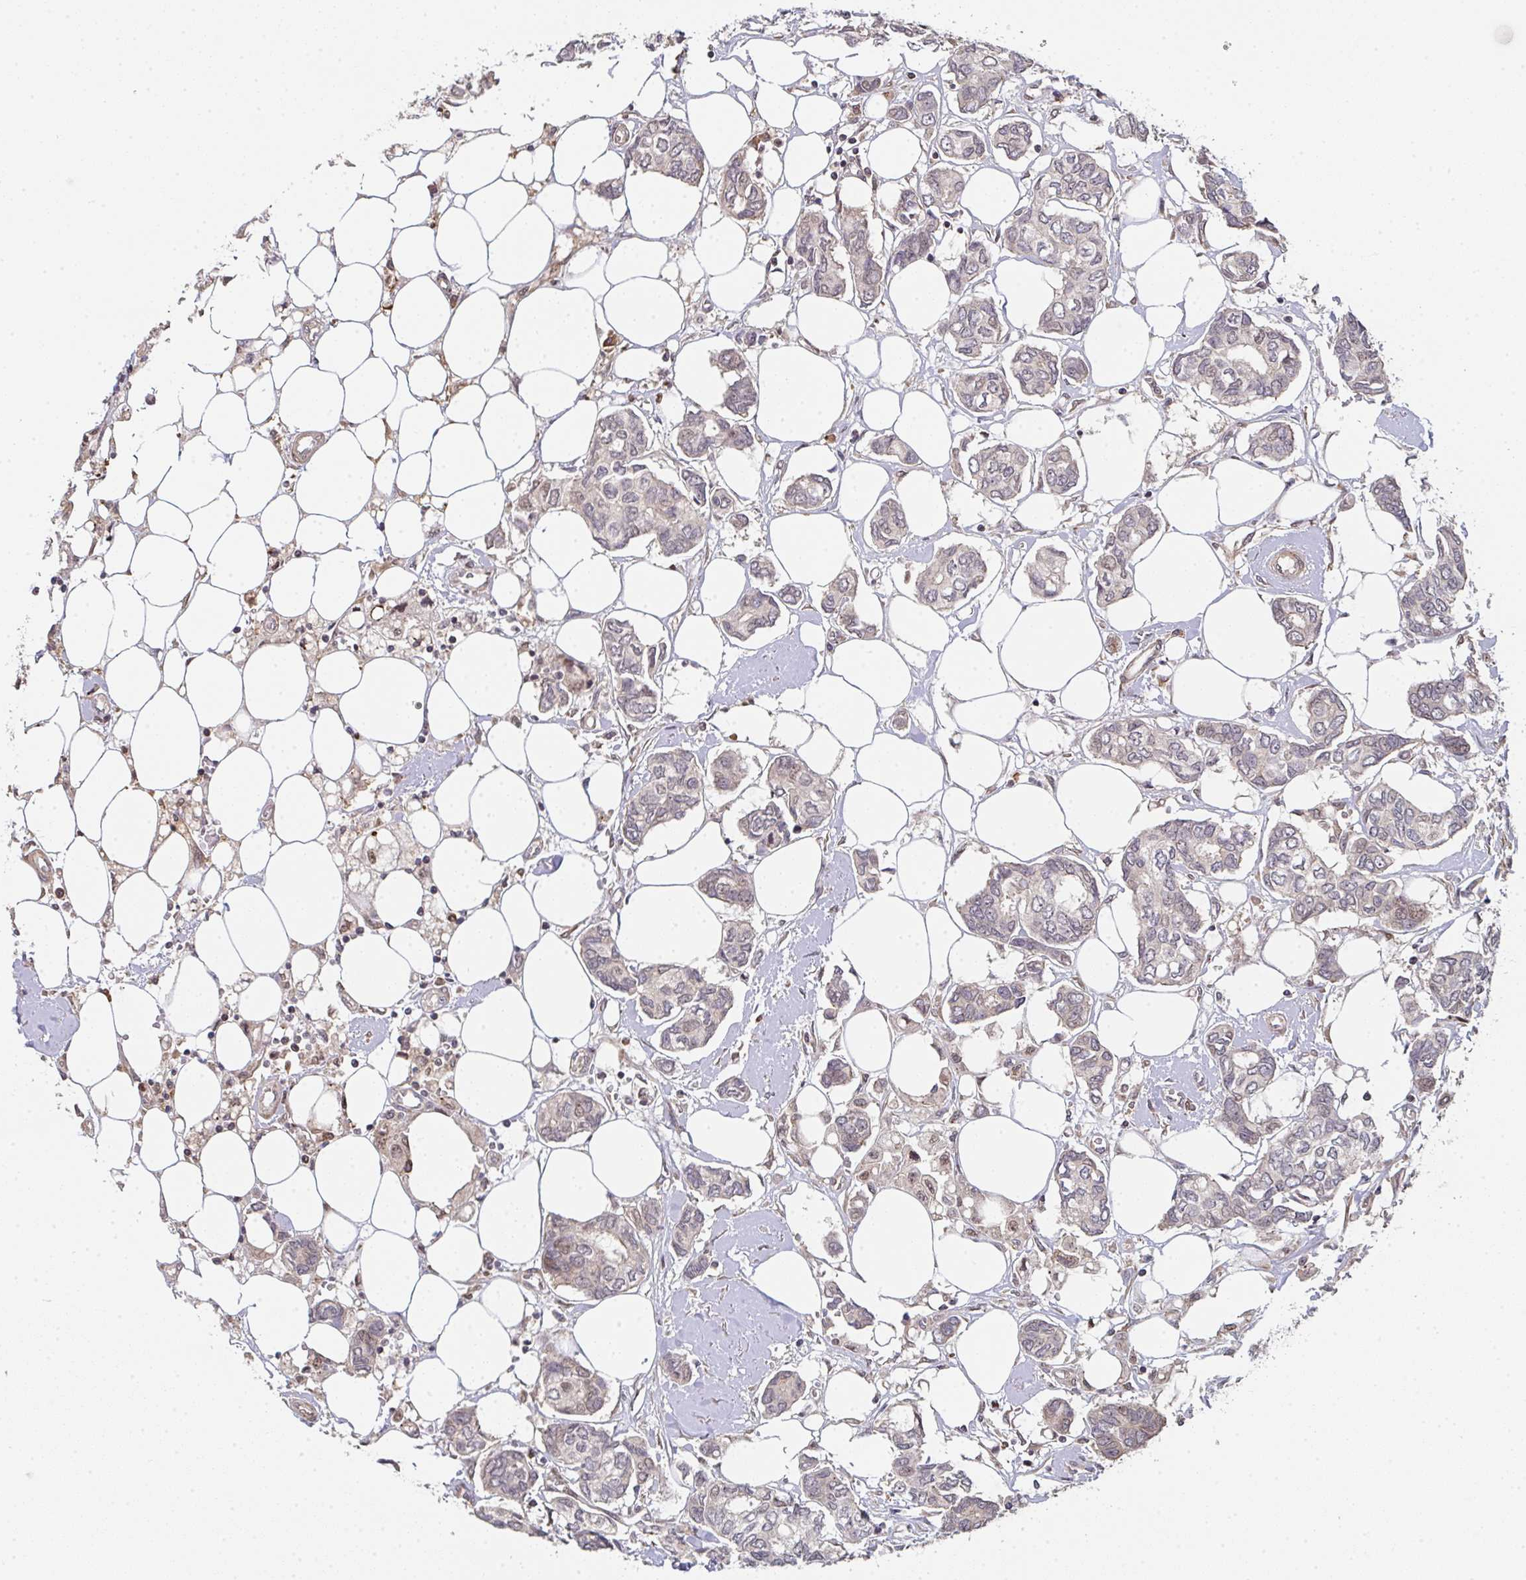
{"staining": {"intensity": "weak", "quantity": "<25%", "location": "nuclear"}, "tissue": "breast cancer", "cell_type": "Tumor cells", "image_type": "cancer", "snomed": [{"axis": "morphology", "description": "Duct carcinoma"}, {"axis": "topography", "description": "Breast"}], "caption": "An immunohistochemistry histopathology image of infiltrating ductal carcinoma (breast) is shown. There is no staining in tumor cells of infiltrating ductal carcinoma (breast).", "gene": "SIMC1", "patient": {"sex": "female", "age": 73}}